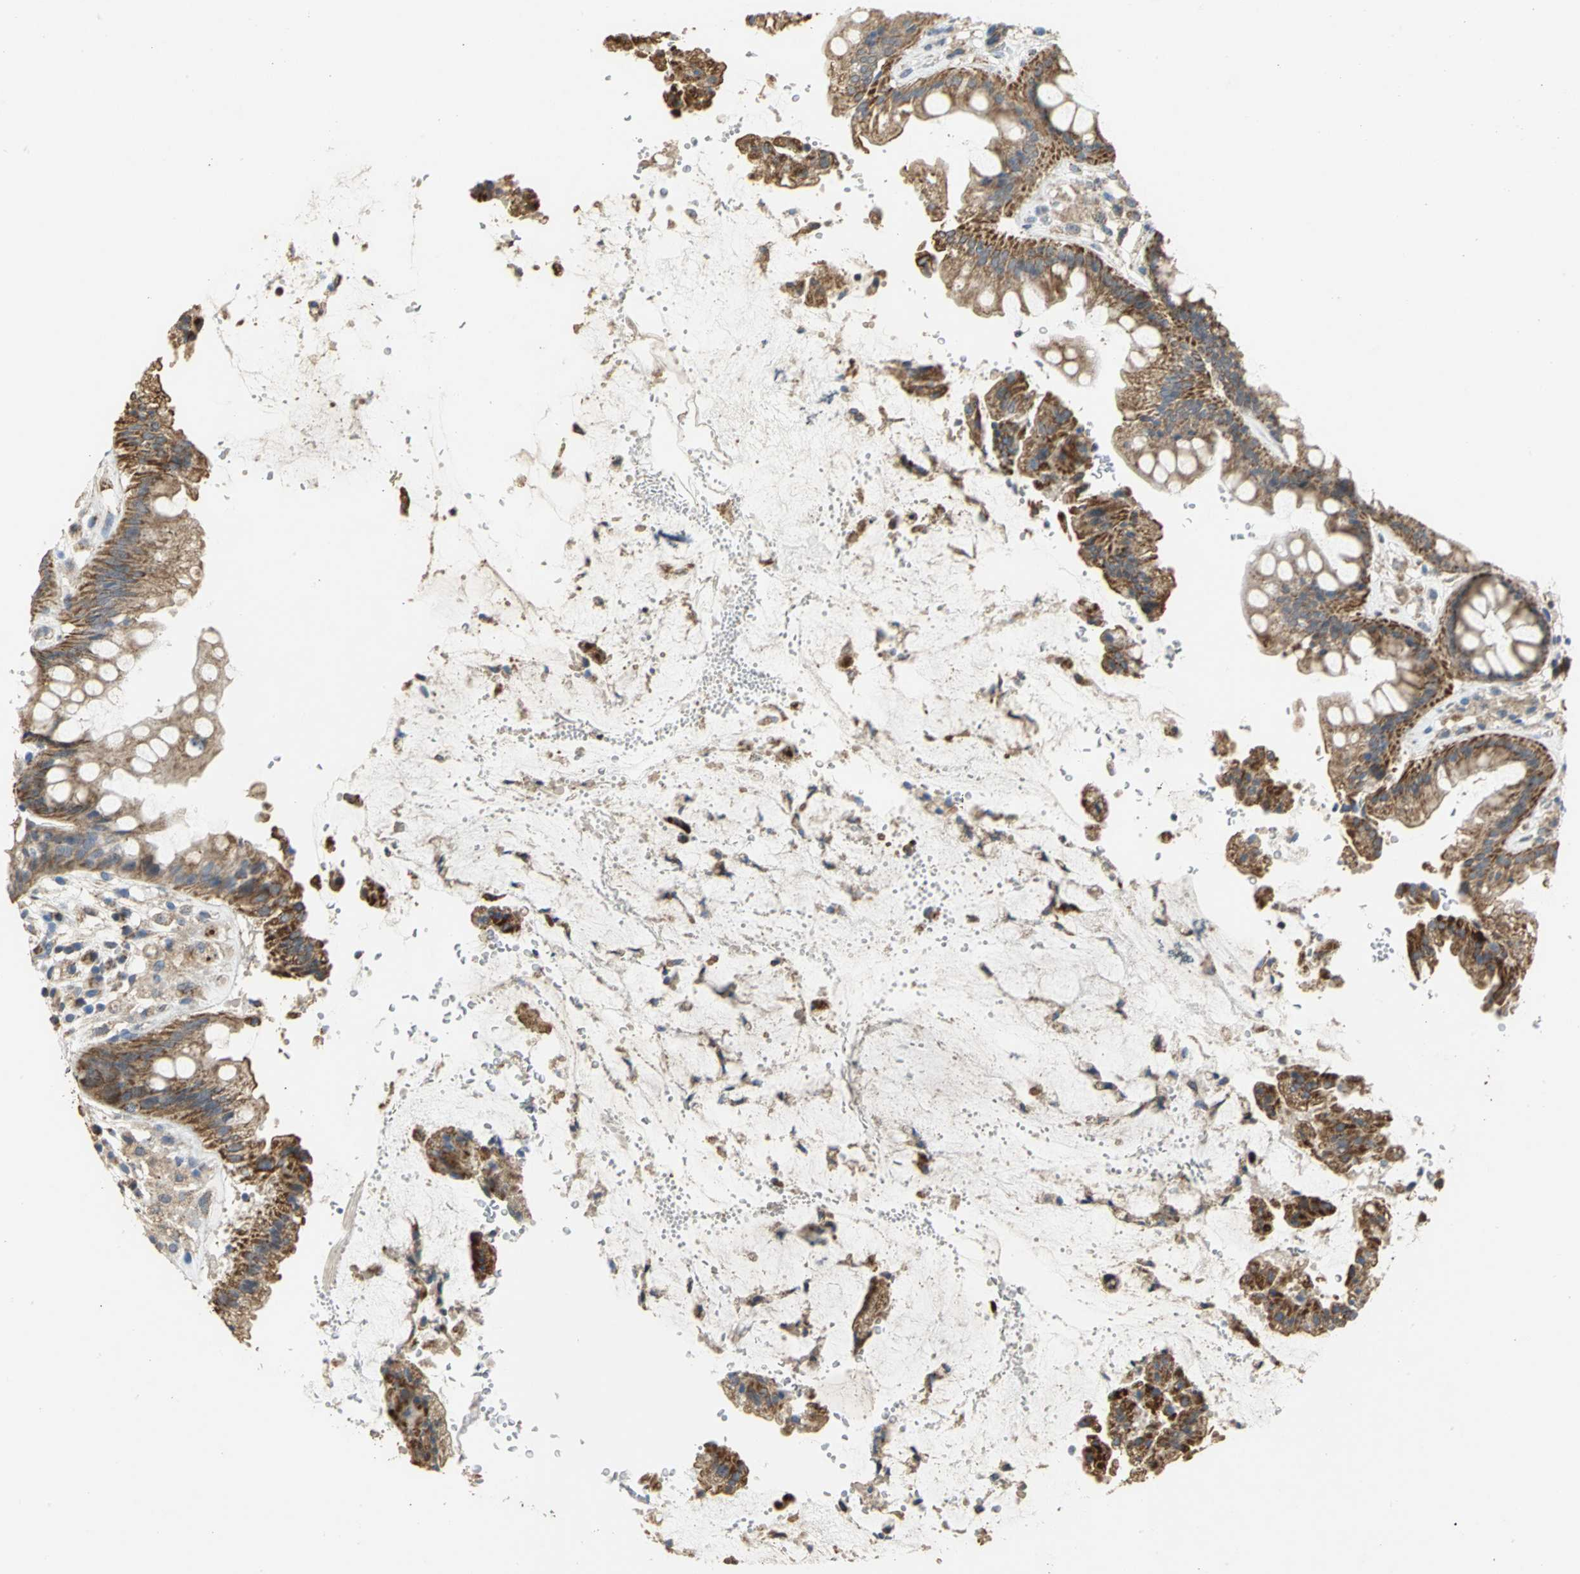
{"staining": {"intensity": "strong", "quantity": ">75%", "location": "cytoplasmic/membranous"}, "tissue": "rectum", "cell_type": "Glandular cells", "image_type": "normal", "snomed": [{"axis": "morphology", "description": "Normal tissue, NOS"}, {"axis": "topography", "description": "Rectum"}], "caption": "Immunohistochemical staining of normal human rectum demonstrates high levels of strong cytoplasmic/membranous expression in about >75% of glandular cells. (DAB (3,3'-diaminobenzidine) IHC with brightfield microscopy, high magnification).", "gene": "NDUFB5", "patient": {"sex": "female", "age": 46}}